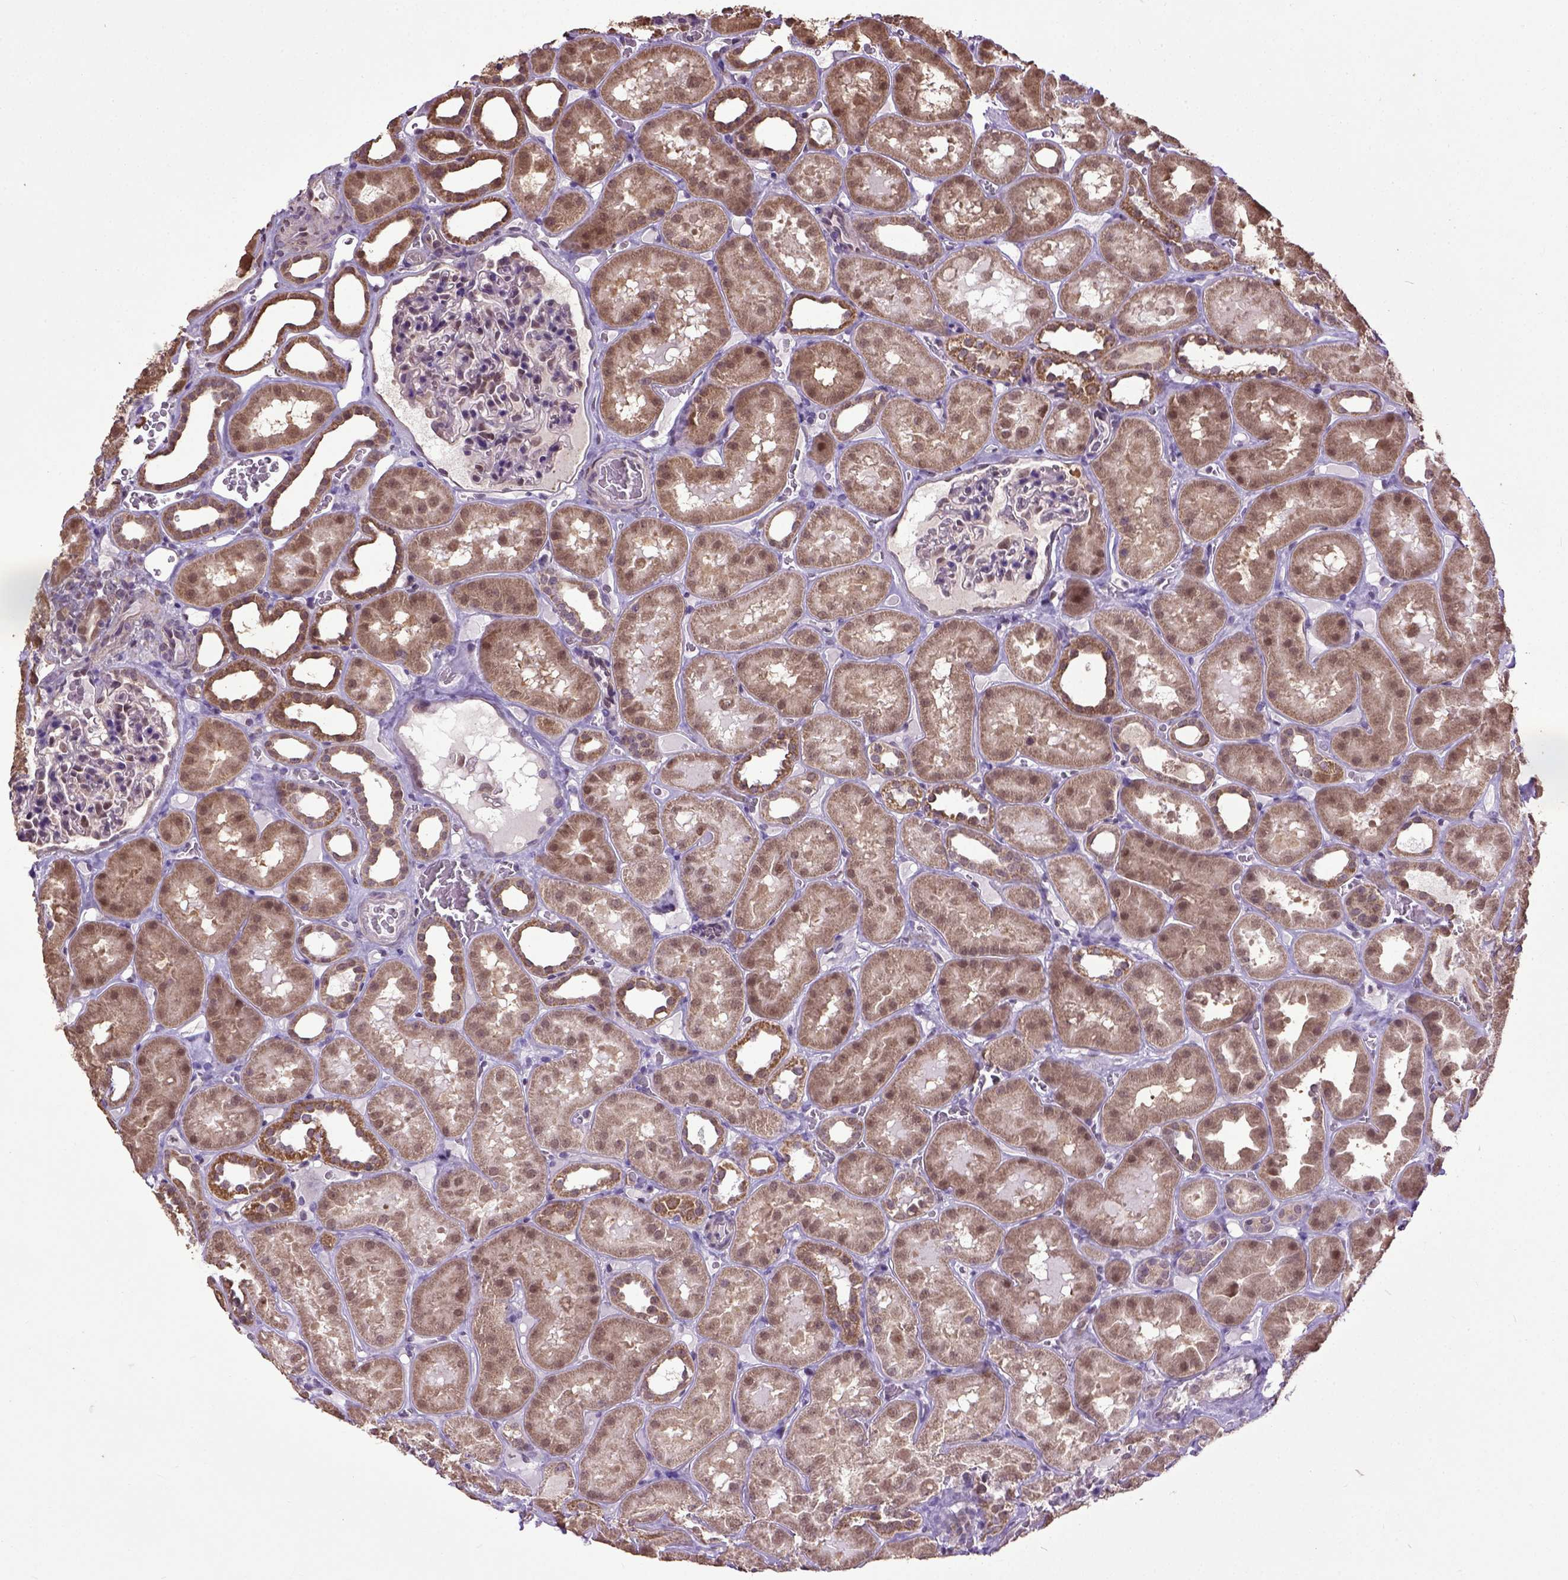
{"staining": {"intensity": "moderate", "quantity": "25%-75%", "location": "nuclear"}, "tissue": "kidney", "cell_type": "Cells in glomeruli", "image_type": "normal", "snomed": [{"axis": "morphology", "description": "Normal tissue, NOS"}, {"axis": "topography", "description": "Kidney"}], "caption": "A high-resolution micrograph shows immunohistochemistry staining of normal kidney, which displays moderate nuclear expression in approximately 25%-75% of cells in glomeruli.", "gene": "UBA3", "patient": {"sex": "female", "age": 41}}